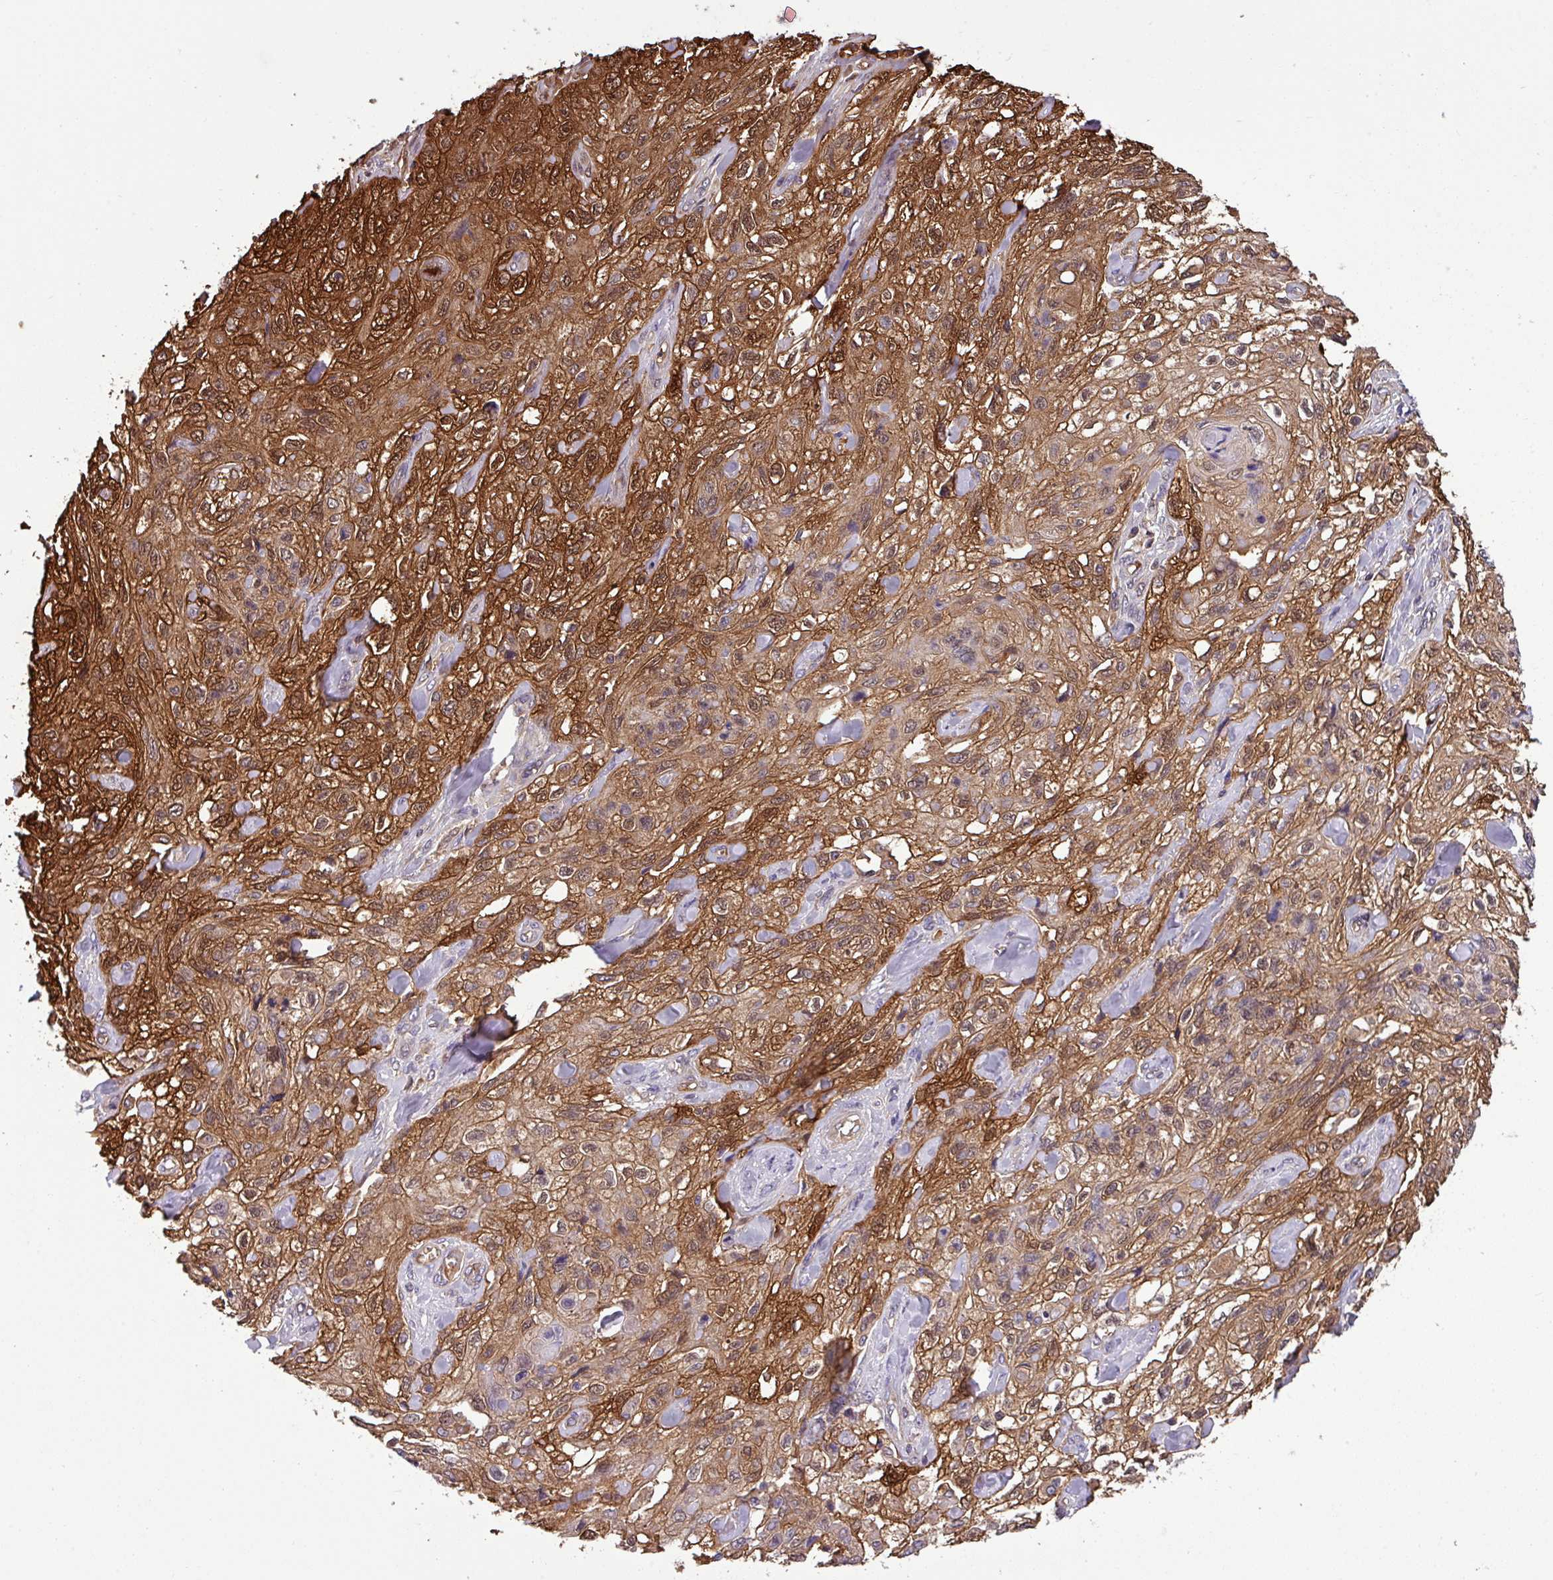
{"staining": {"intensity": "strong", "quantity": "25%-75%", "location": "cytoplasmic/membranous"}, "tissue": "skin cancer", "cell_type": "Tumor cells", "image_type": "cancer", "snomed": [{"axis": "morphology", "description": "Squamous cell carcinoma, NOS"}, {"axis": "topography", "description": "Skin"}, {"axis": "topography", "description": "Vulva"}], "caption": "Immunohistochemistry of skin cancer (squamous cell carcinoma) exhibits high levels of strong cytoplasmic/membranous staining in approximately 25%-75% of tumor cells.", "gene": "SLC23A2", "patient": {"sex": "female", "age": 86}}